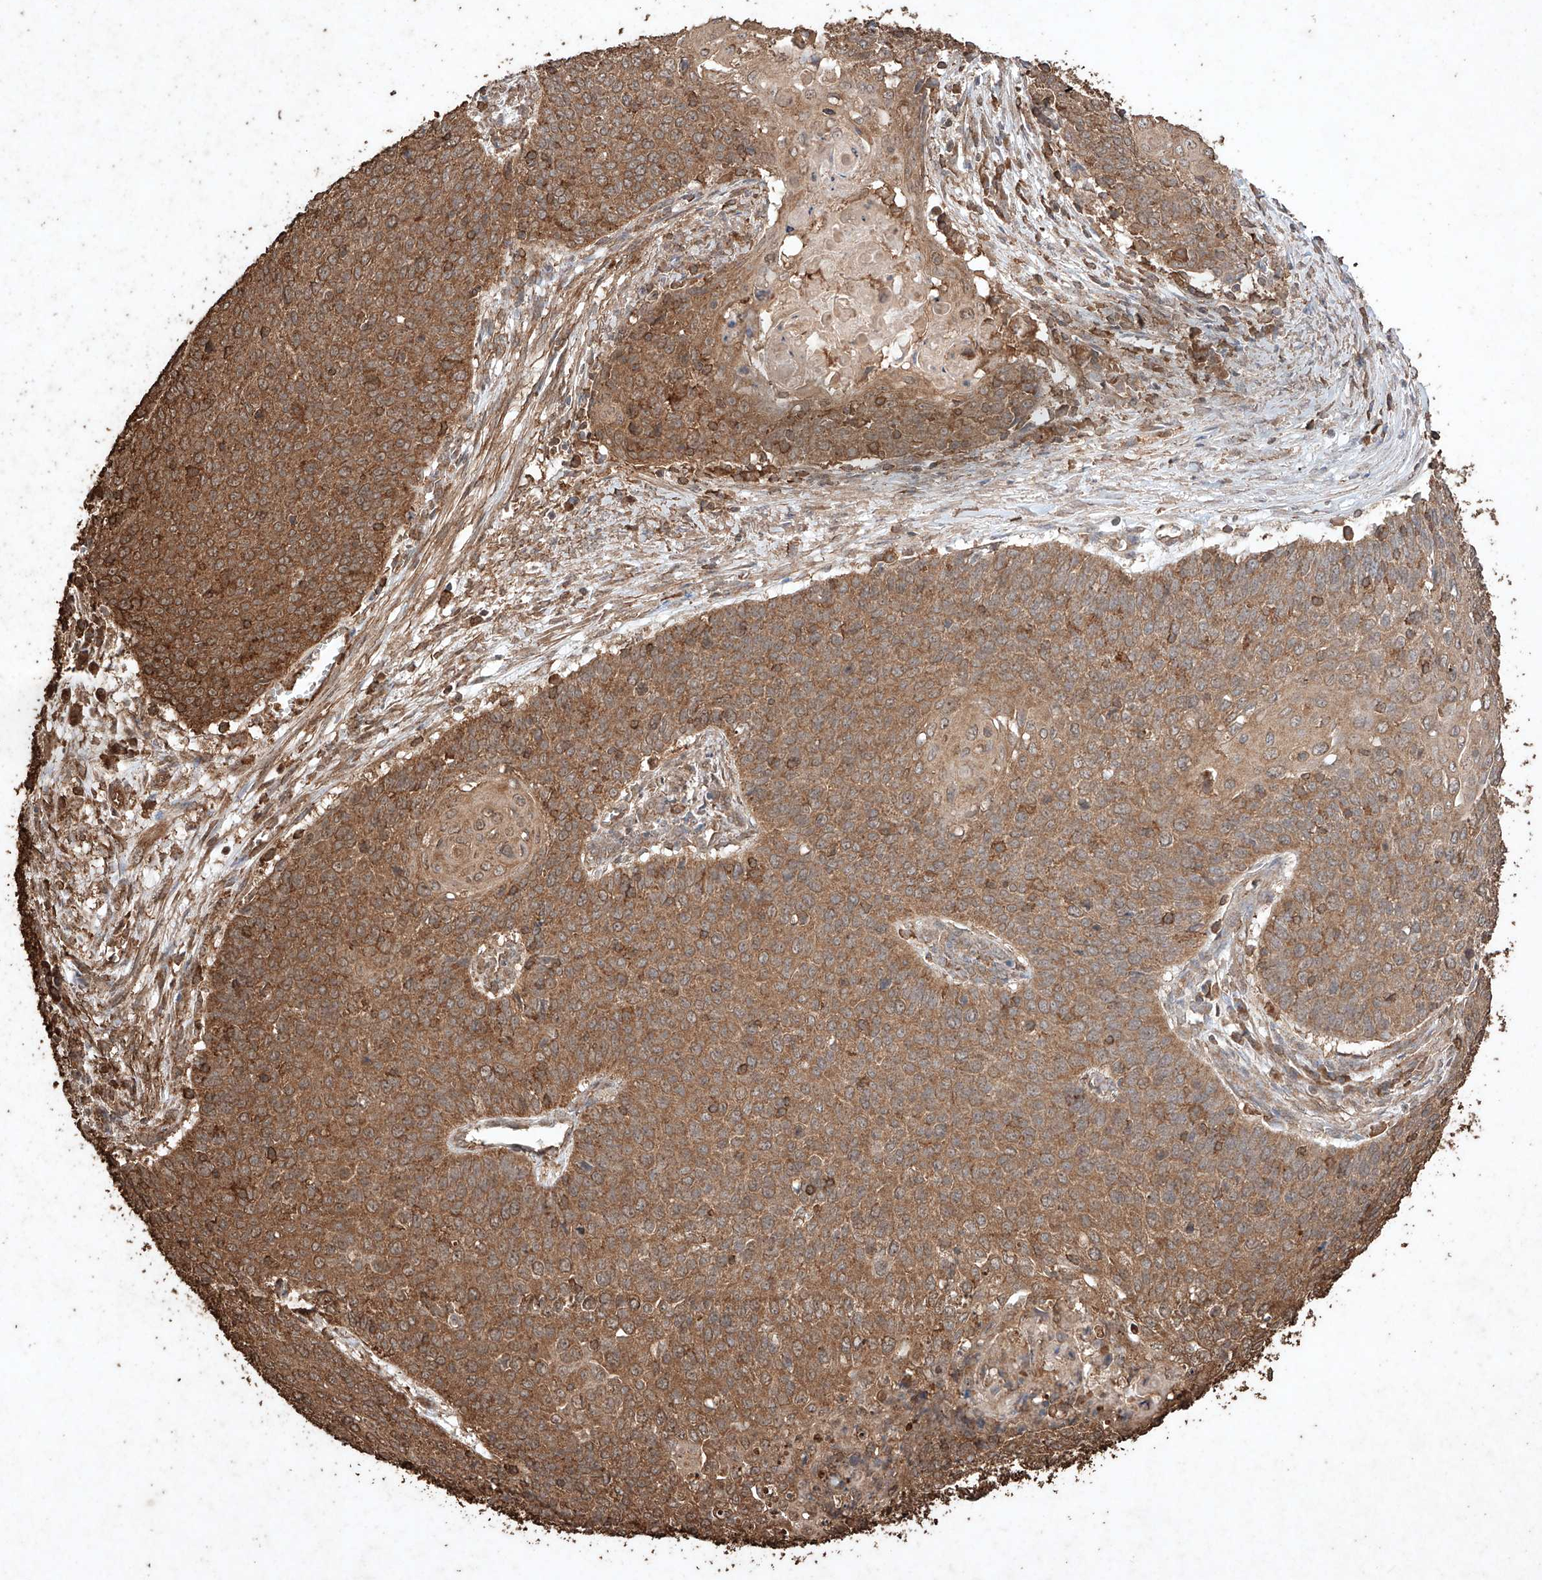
{"staining": {"intensity": "moderate", "quantity": ">75%", "location": "cytoplasmic/membranous"}, "tissue": "cervical cancer", "cell_type": "Tumor cells", "image_type": "cancer", "snomed": [{"axis": "morphology", "description": "Squamous cell carcinoma, NOS"}, {"axis": "topography", "description": "Cervix"}], "caption": "Protein staining exhibits moderate cytoplasmic/membranous positivity in about >75% of tumor cells in cervical cancer.", "gene": "M6PR", "patient": {"sex": "female", "age": 39}}